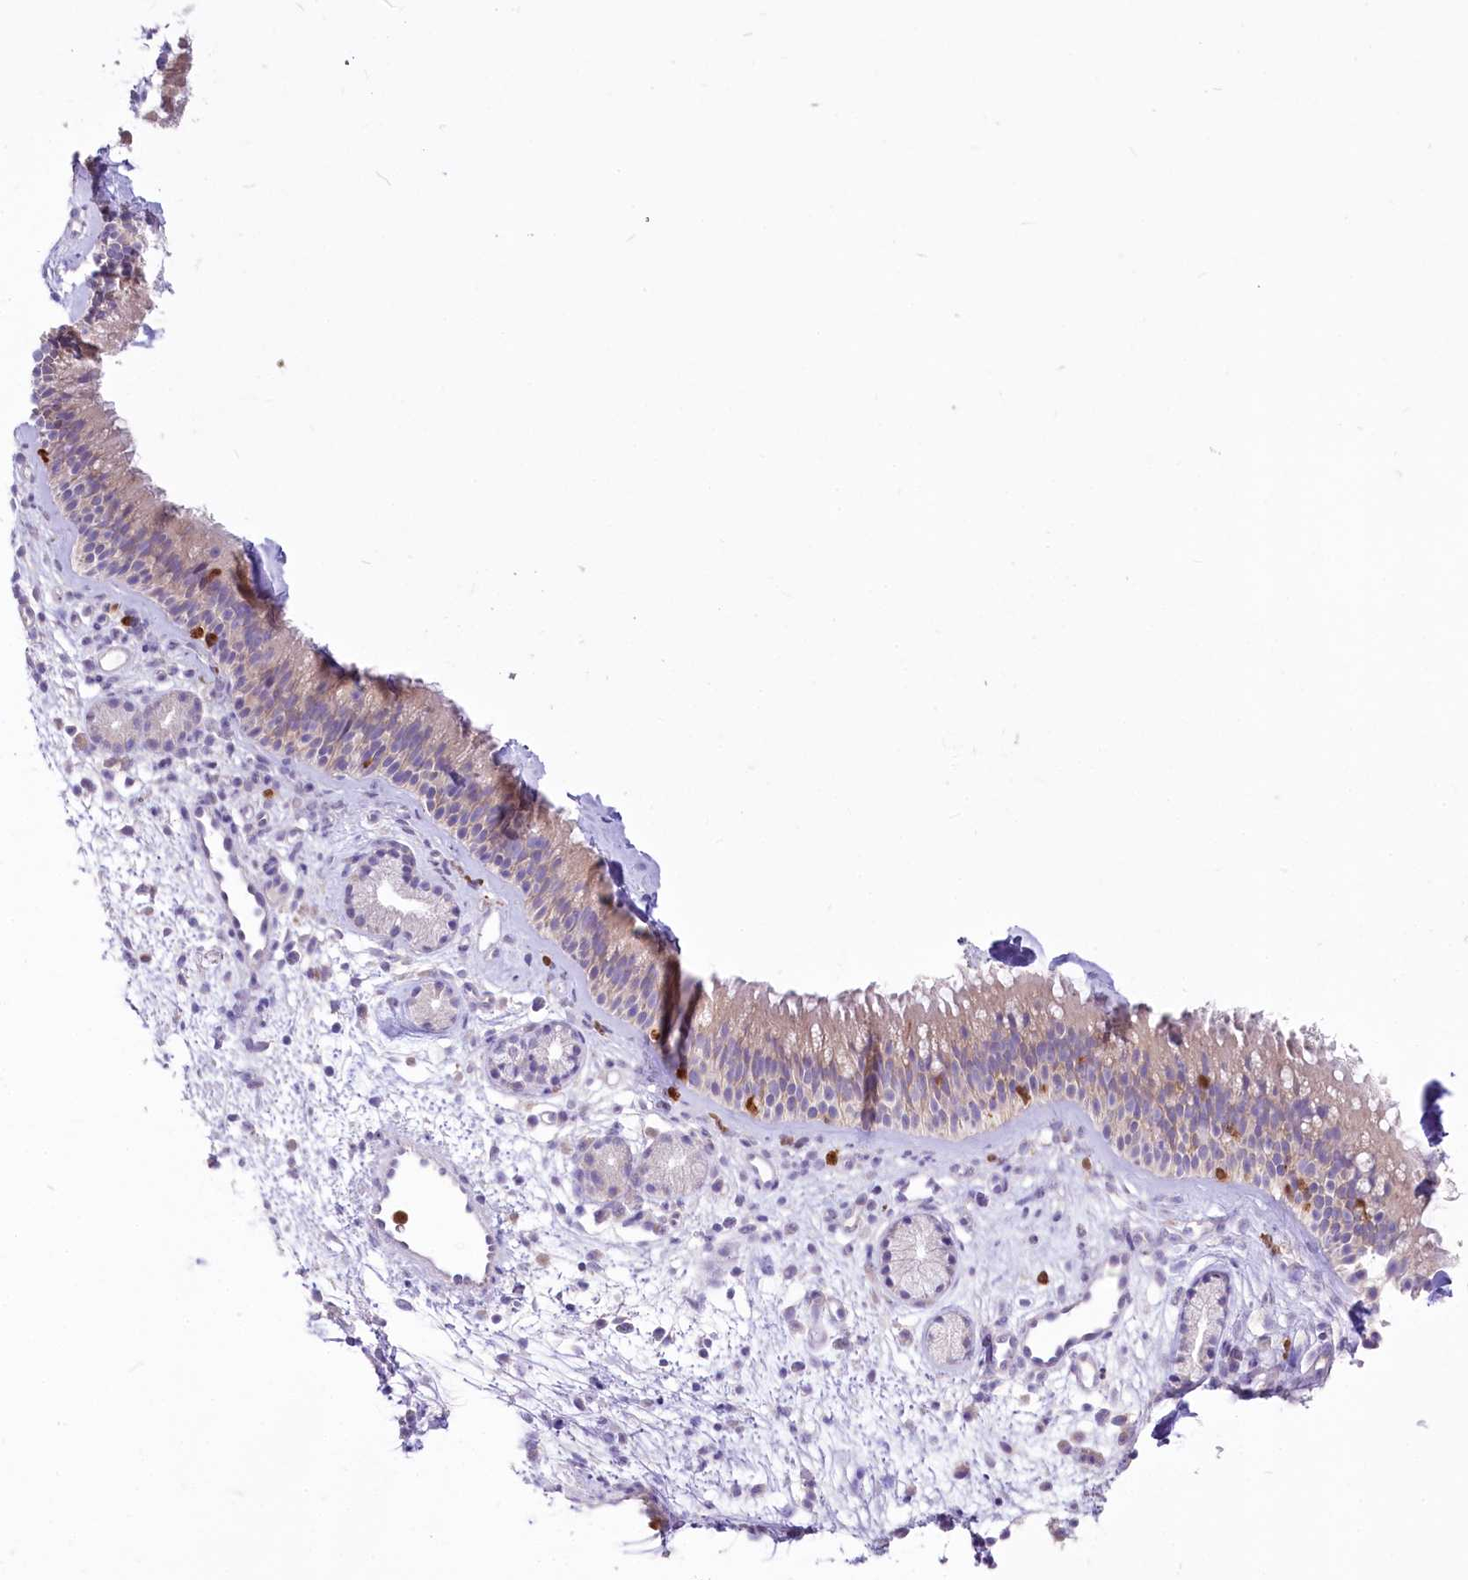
{"staining": {"intensity": "moderate", "quantity": "<25%", "location": "cytoplasmic/membranous"}, "tissue": "nasopharynx", "cell_type": "Respiratory epithelial cells", "image_type": "normal", "snomed": [{"axis": "morphology", "description": "Normal tissue, NOS"}, {"axis": "morphology", "description": "Inflammation, NOS"}, {"axis": "morphology", "description": "Malignant melanoma, Metastatic site"}, {"axis": "topography", "description": "Nasopharynx"}], "caption": "High-power microscopy captured an immunohistochemistry image of benign nasopharynx, revealing moderate cytoplasmic/membranous positivity in about <25% of respiratory epithelial cells. (Brightfield microscopy of DAB IHC at high magnification).", "gene": "DPYD", "patient": {"sex": "male", "age": 70}}